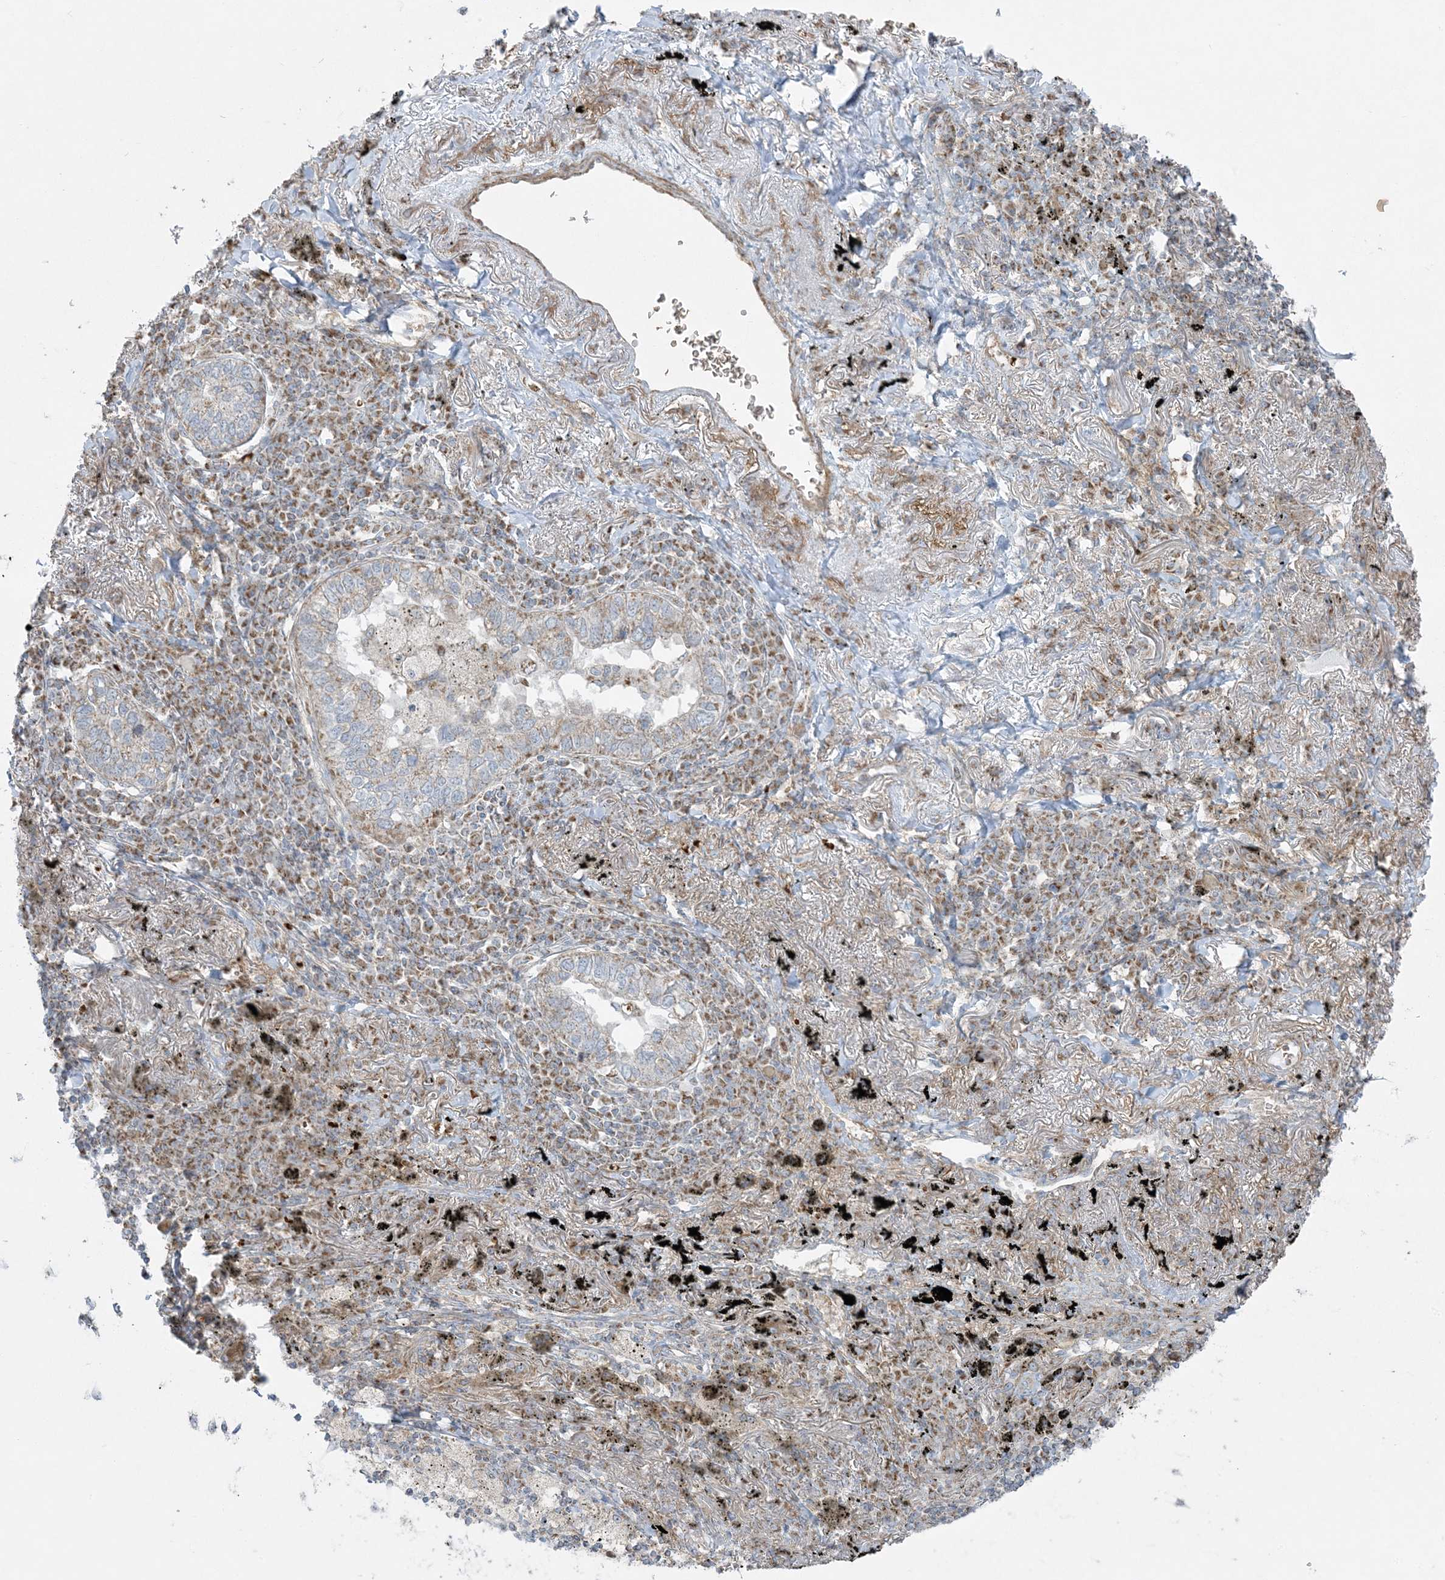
{"staining": {"intensity": "weak", "quantity": "<25%", "location": "cytoplasmic/membranous"}, "tissue": "lung cancer", "cell_type": "Tumor cells", "image_type": "cancer", "snomed": [{"axis": "morphology", "description": "Adenocarcinoma, NOS"}, {"axis": "topography", "description": "Lung"}], "caption": "A micrograph of human adenocarcinoma (lung) is negative for staining in tumor cells. The staining was performed using DAB to visualize the protein expression in brown, while the nuclei were stained in blue with hematoxylin (Magnification: 20x).", "gene": "PIK3R4", "patient": {"sex": "male", "age": 65}}